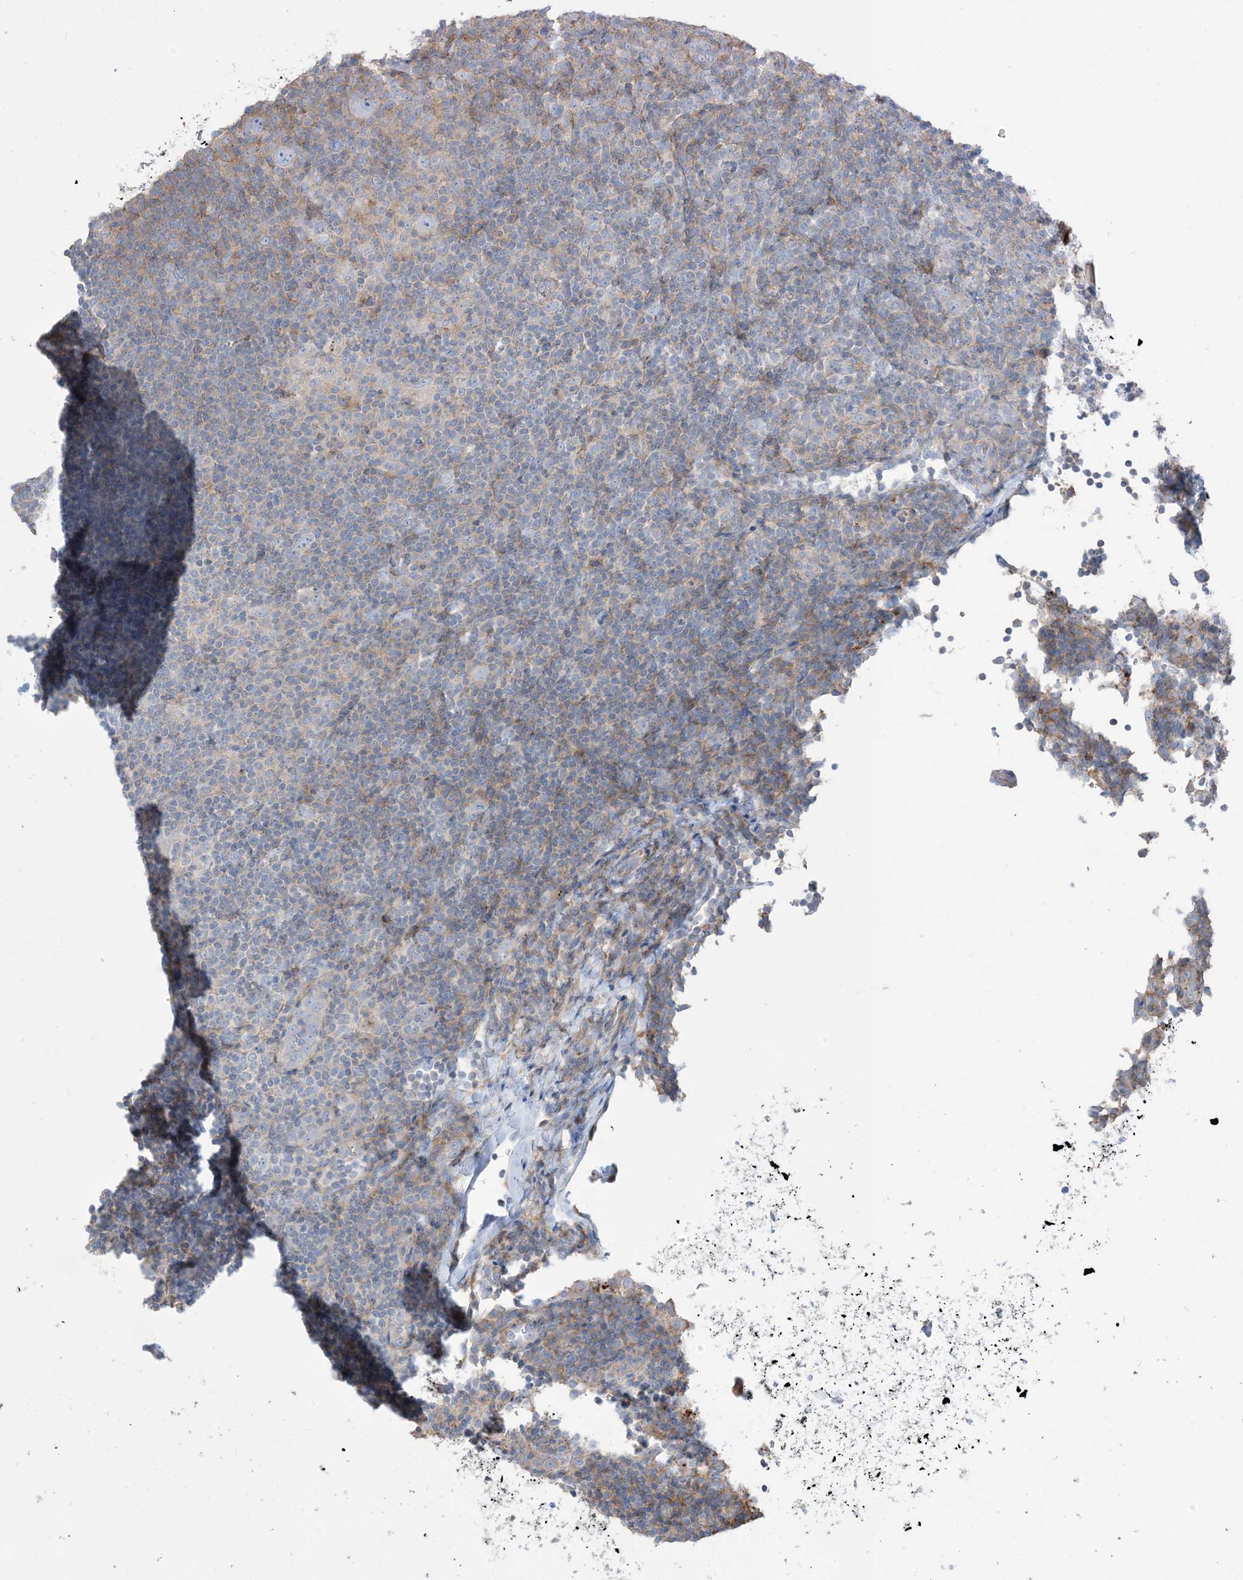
{"staining": {"intensity": "negative", "quantity": "none", "location": "none"}, "tissue": "lymphoma", "cell_type": "Tumor cells", "image_type": "cancer", "snomed": [{"axis": "morphology", "description": "Hodgkin's disease, NOS"}, {"axis": "topography", "description": "Lymph node"}], "caption": "This is an immunohistochemistry micrograph of human Hodgkin's disease. There is no staining in tumor cells.", "gene": "GTF3C2", "patient": {"sex": "female", "age": 57}}